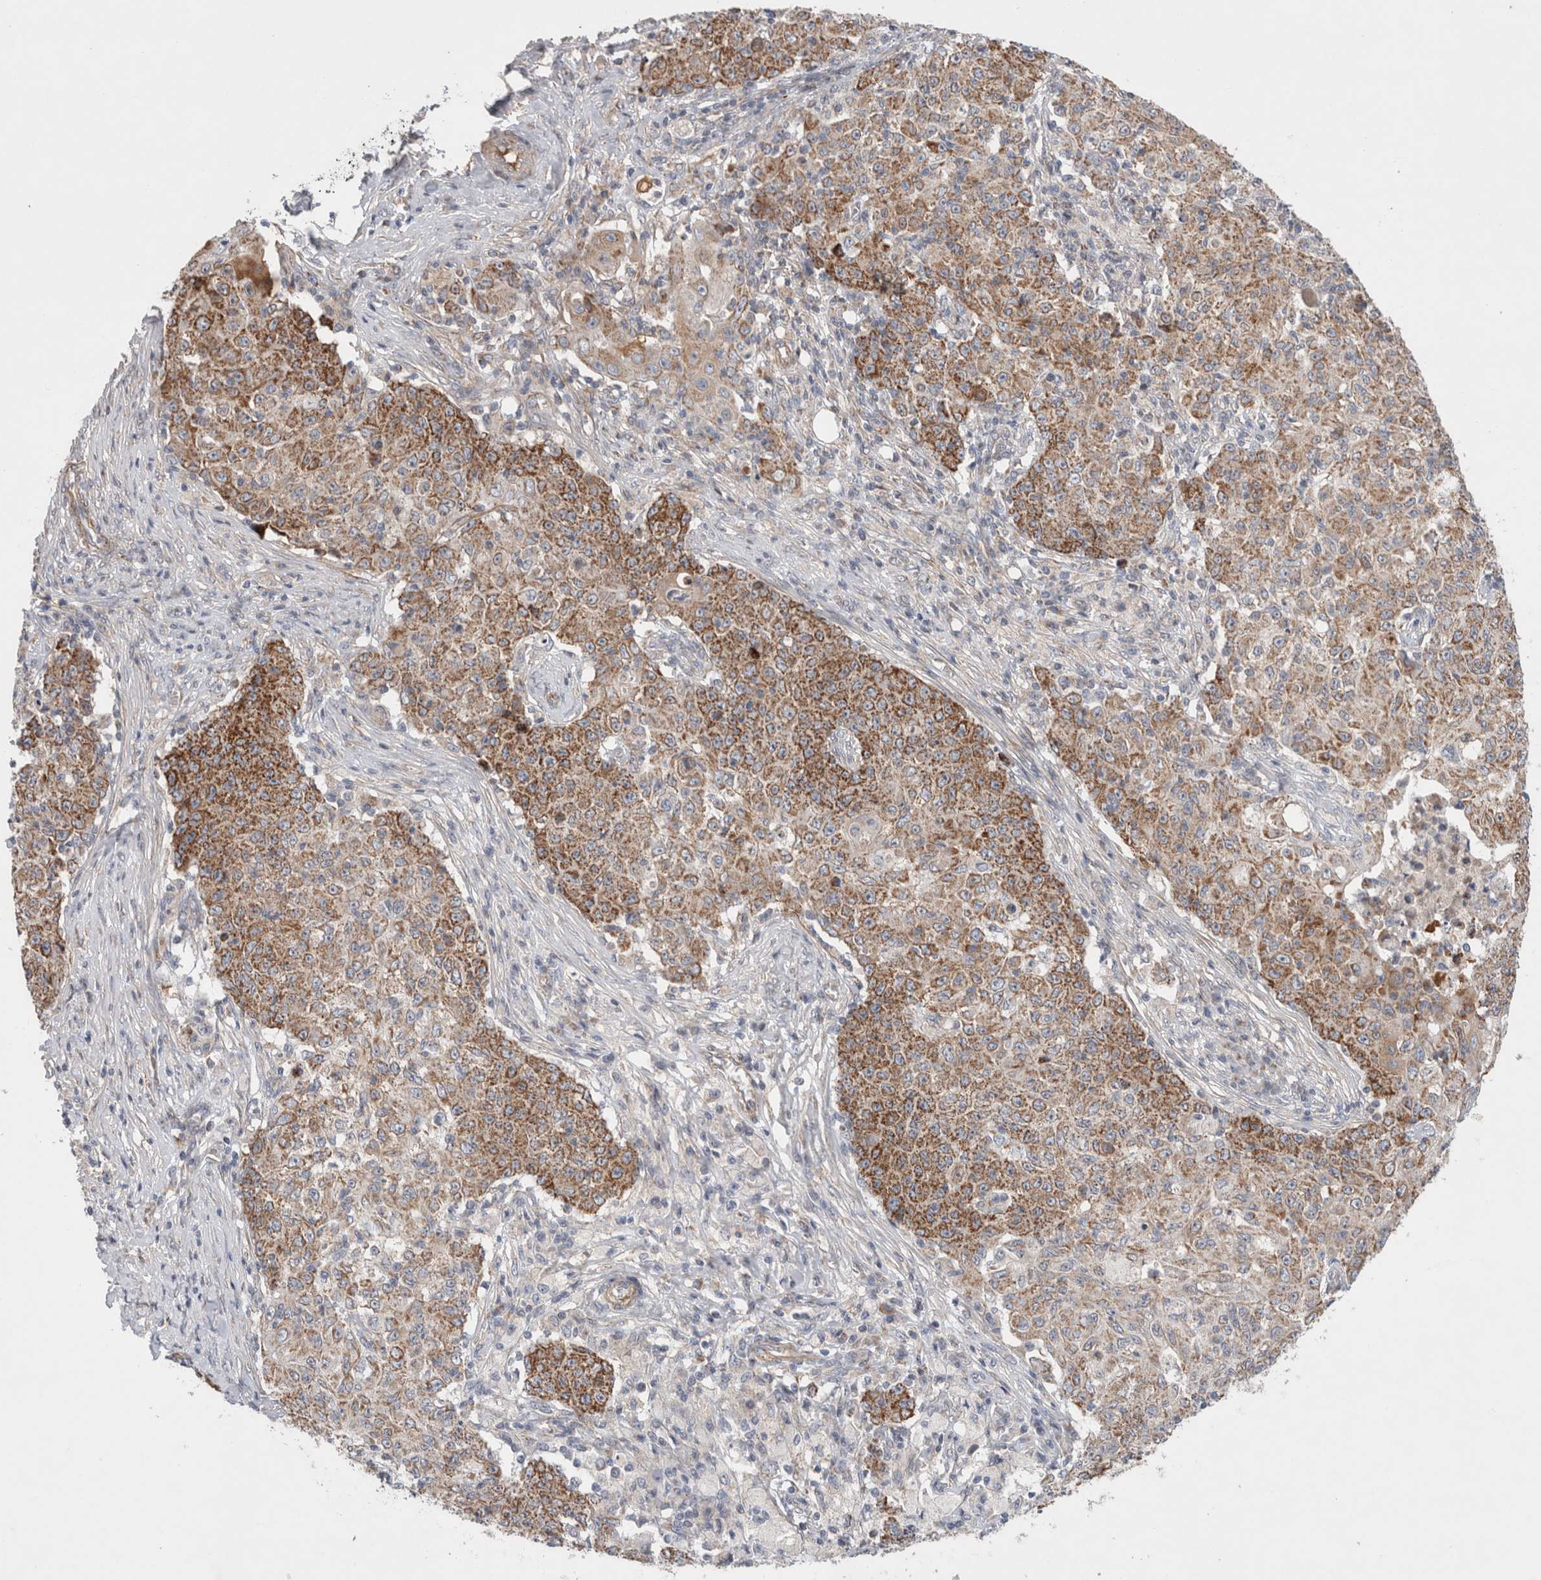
{"staining": {"intensity": "moderate", "quantity": ">75%", "location": "cytoplasmic/membranous"}, "tissue": "ovarian cancer", "cell_type": "Tumor cells", "image_type": "cancer", "snomed": [{"axis": "morphology", "description": "Carcinoma, endometroid"}, {"axis": "topography", "description": "Ovary"}], "caption": "High-power microscopy captured an immunohistochemistry (IHC) image of ovarian endometroid carcinoma, revealing moderate cytoplasmic/membranous expression in about >75% of tumor cells.", "gene": "MRPS28", "patient": {"sex": "female", "age": 42}}